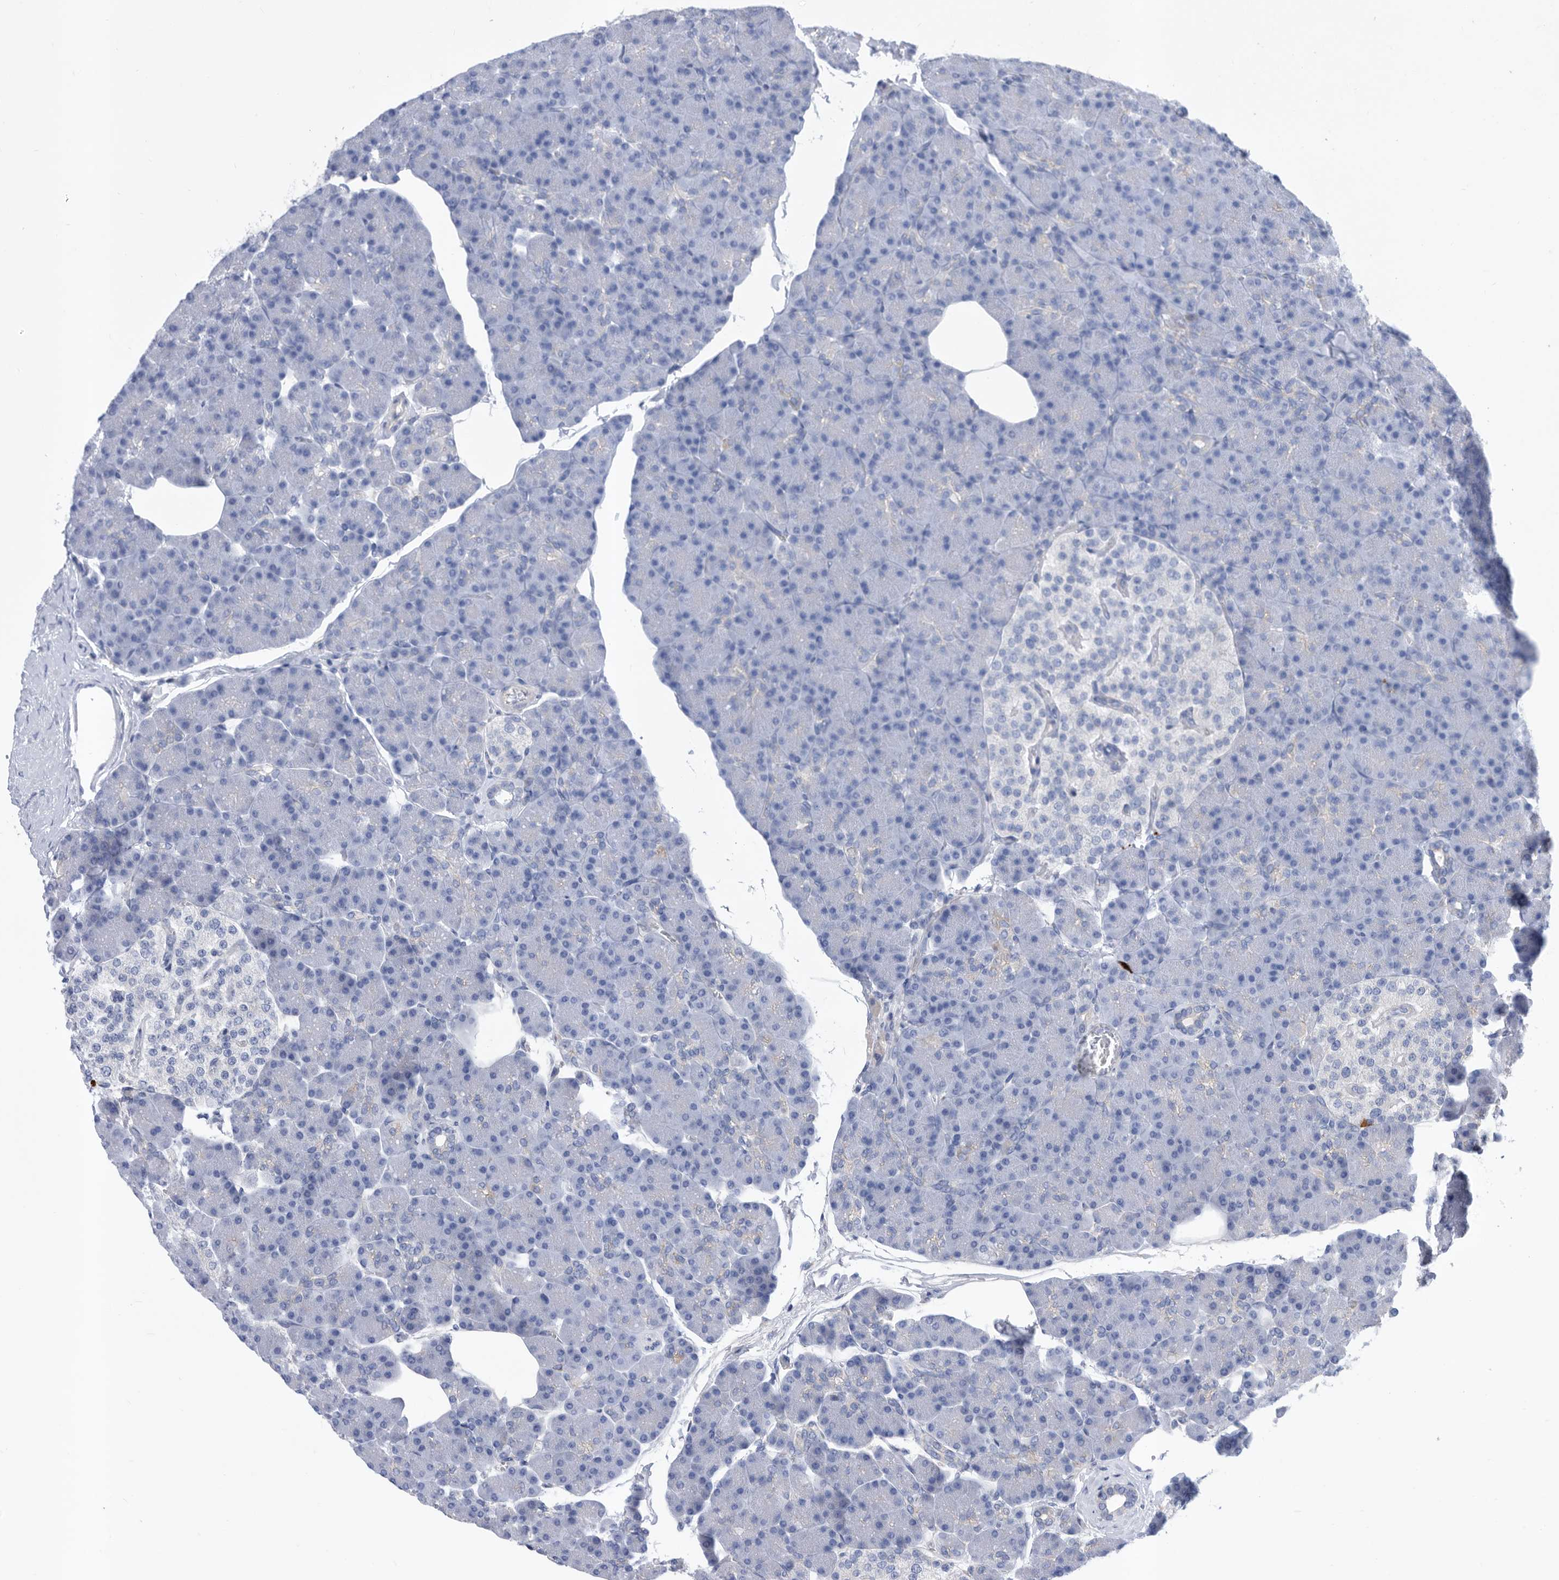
{"staining": {"intensity": "negative", "quantity": "none", "location": "none"}, "tissue": "pancreas", "cell_type": "Exocrine glandular cells", "image_type": "normal", "snomed": [{"axis": "morphology", "description": "Normal tissue, NOS"}, {"axis": "topography", "description": "Pancreas"}], "caption": "This is an immunohistochemistry histopathology image of benign pancreas. There is no expression in exocrine glandular cells.", "gene": "ATP13A3", "patient": {"sex": "female", "age": 43}}